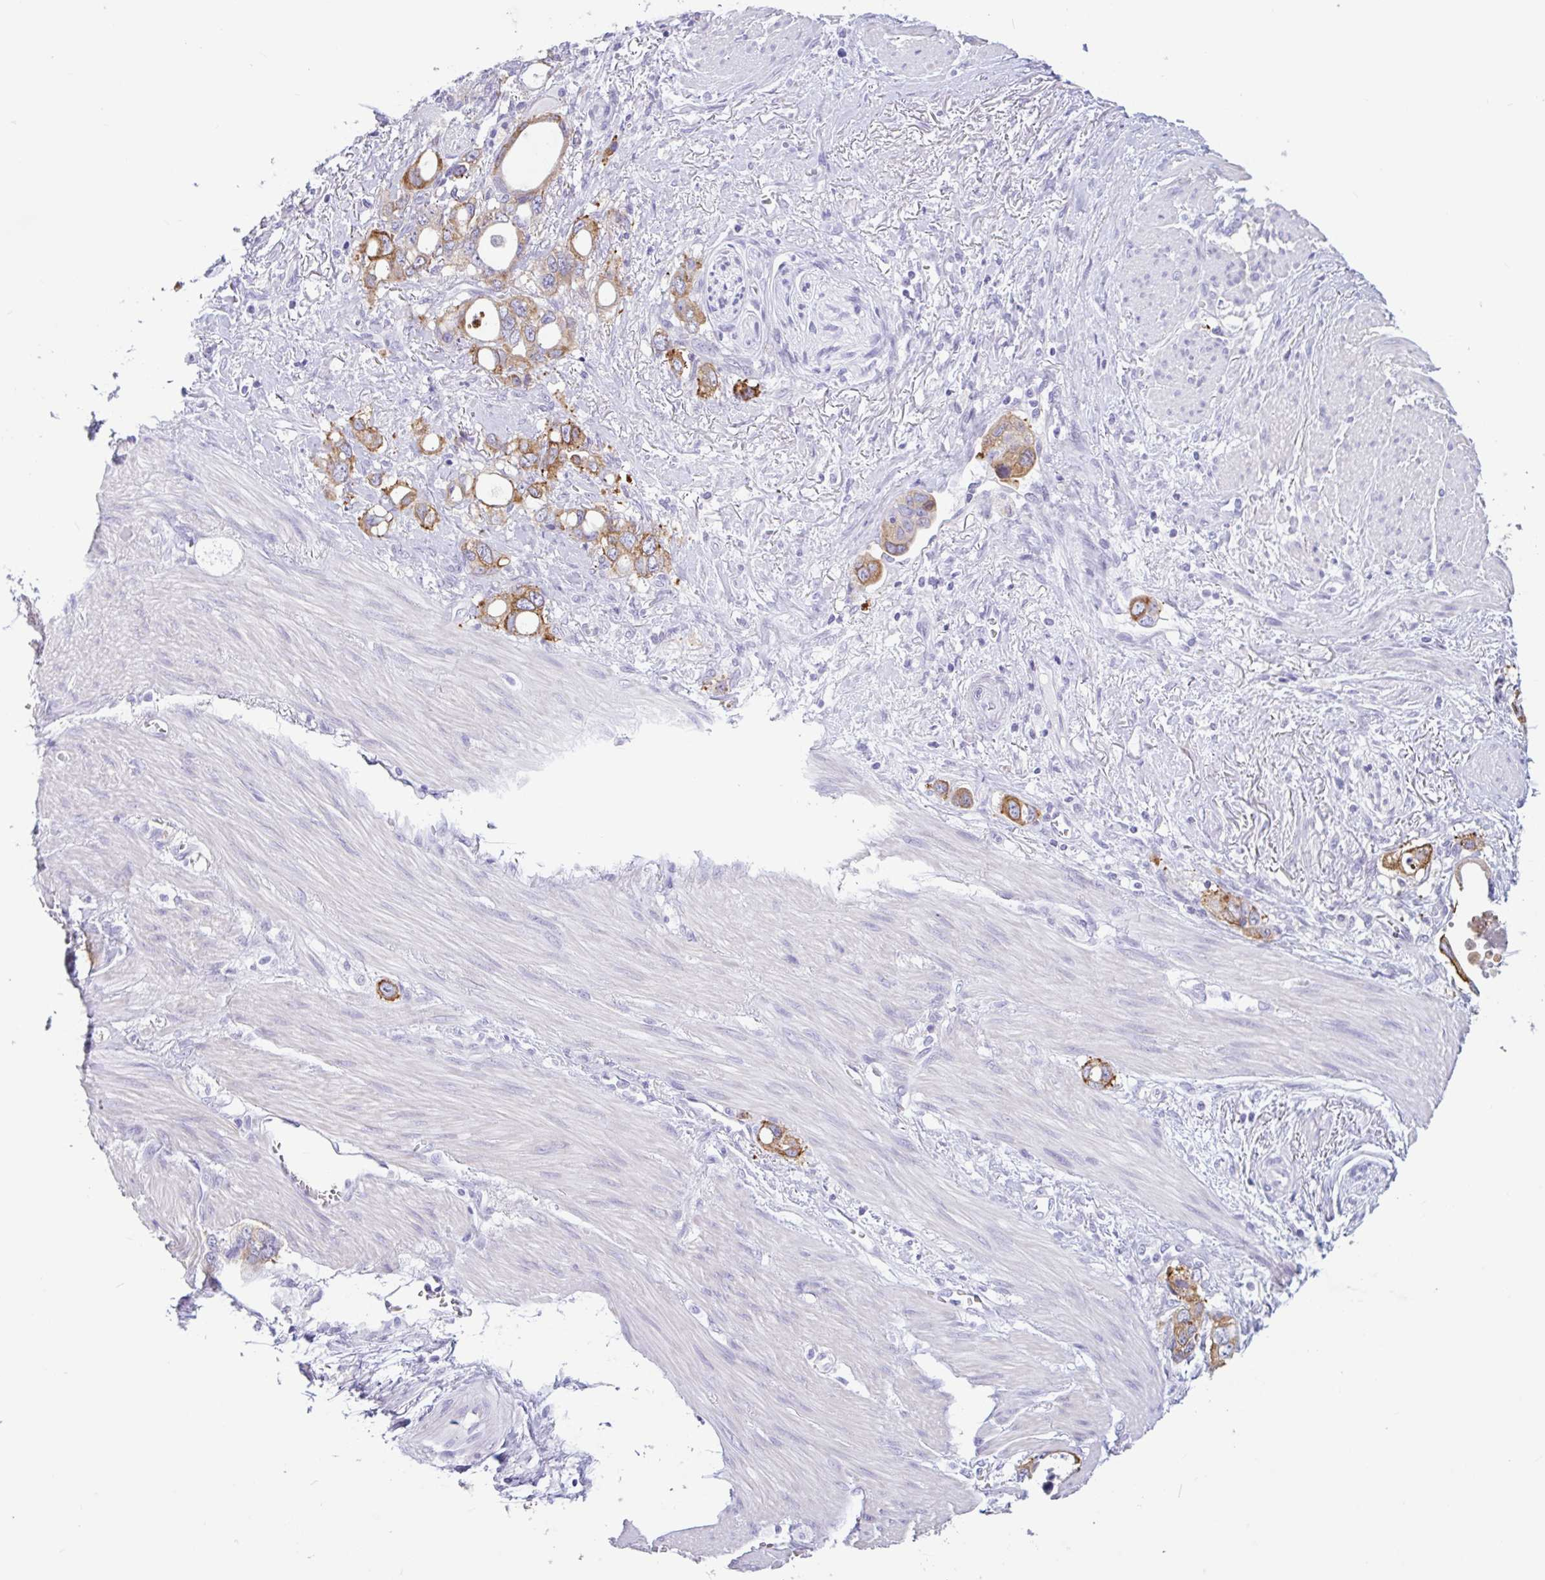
{"staining": {"intensity": "moderate", "quantity": ">75%", "location": "cytoplasmic/membranous"}, "tissue": "stomach cancer", "cell_type": "Tumor cells", "image_type": "cancer", "snomed": [{"axis": "morphology", "description": "Adenocarcinoma, NOS"}, {"axis": "topography", "description": "Stomach, upper"}], "caption": "Immunohistochemical staining of adenocarcinoma (stomach) shows medium levels of moderate cytoplasmic/membranous protein expression in about >75% of tumor cells. Immunohistochemistry (ihc) stains the protein in brown and the nuclei are stained blue.", "gene": "CTSE", "patient": {"sex": "male", "age": 74}}